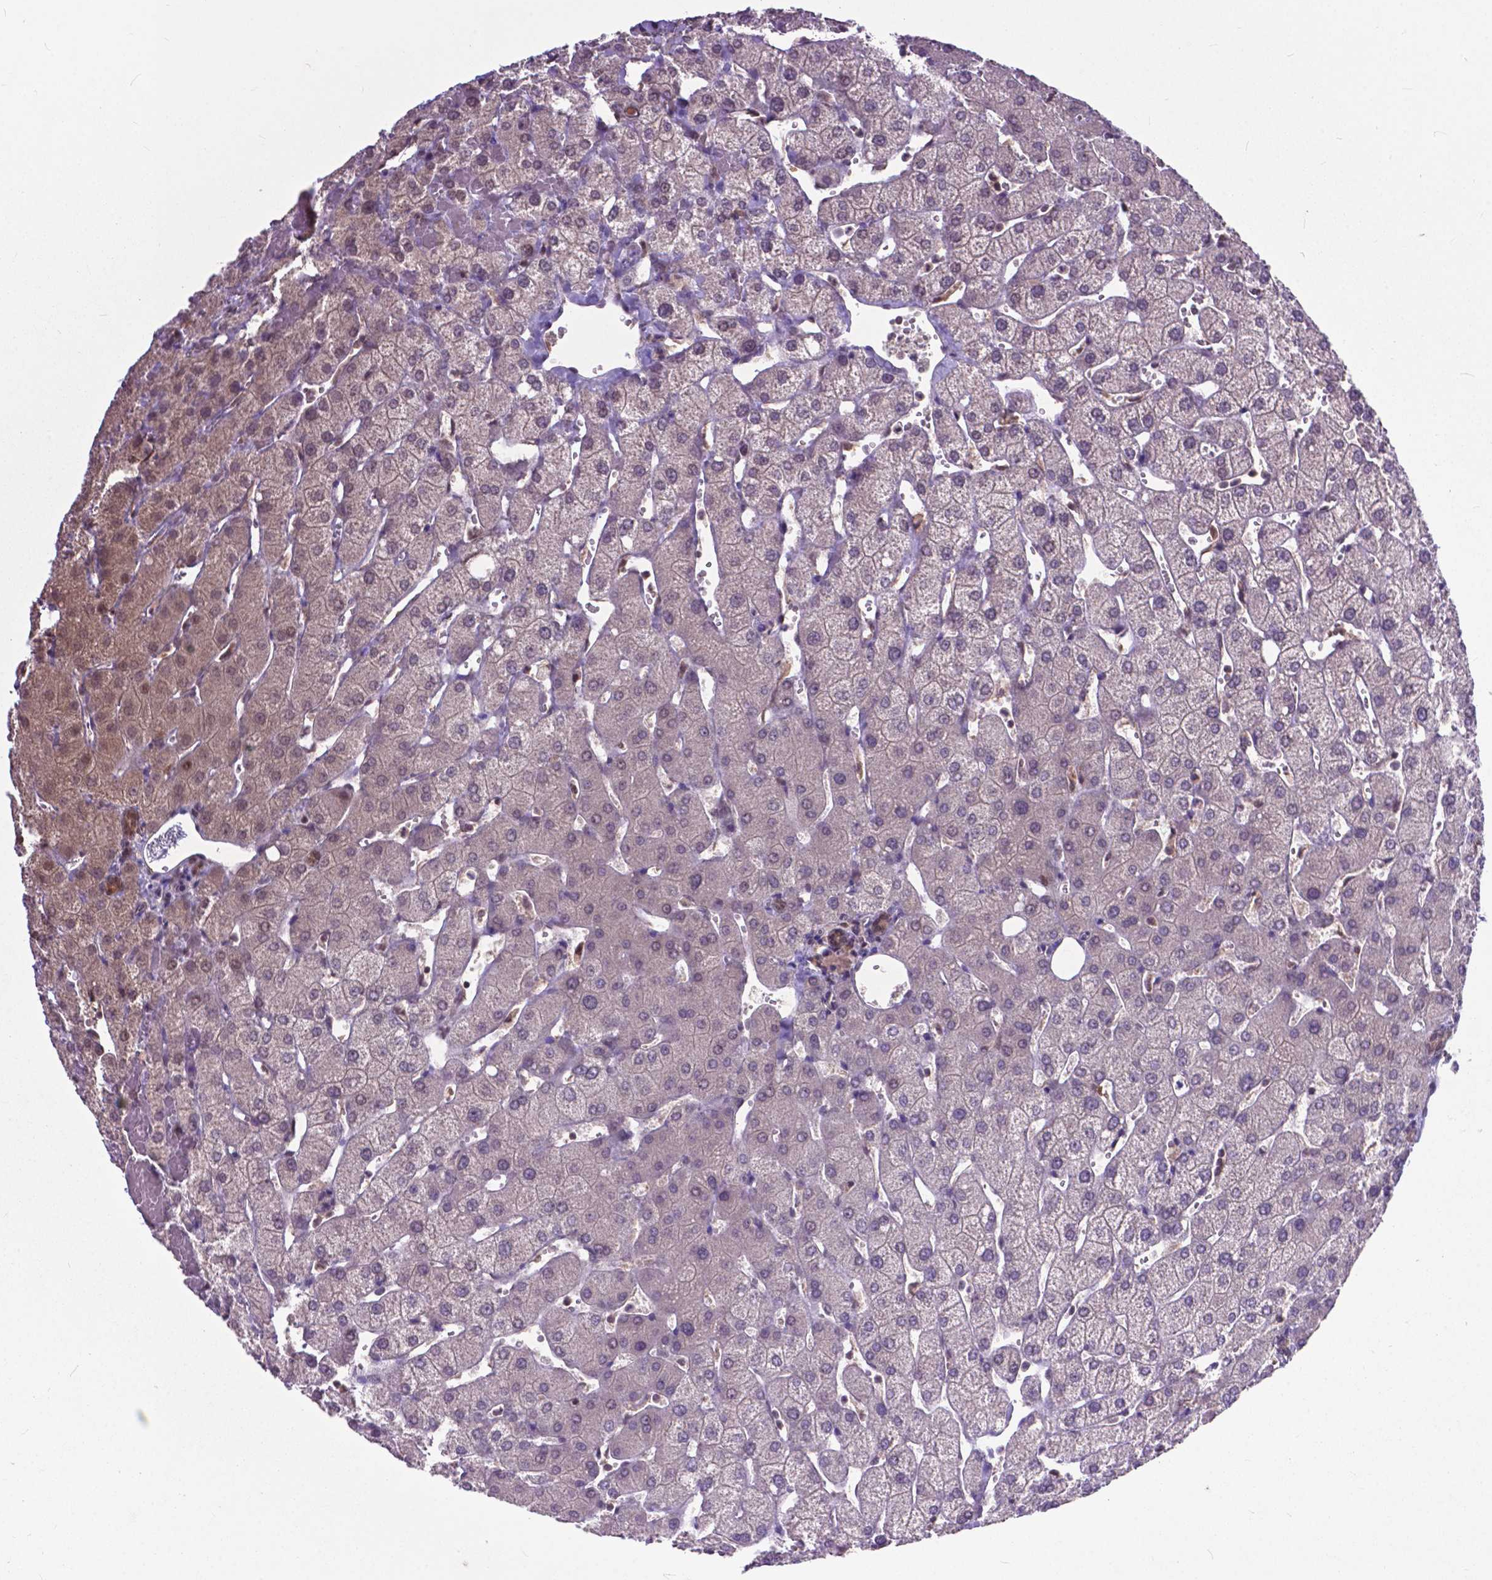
{"staining": {"intensity": "negative", "quantity": "none", "location": "none"}, "tissue": "liver", "cell_type": "Cholangiocytes", "image_type": "normal", "snomed": [{"axis": "morphology", "description": "Normal tissue, NOS"}, {"axis": "topography", "description": "Liver"}], "caption": "Immunohistochemistry (IHC) of benign liver displays no expression in cholangiocytes.", "gene": "OTUB1", "patient": {"sex": "female", "age": 54}}